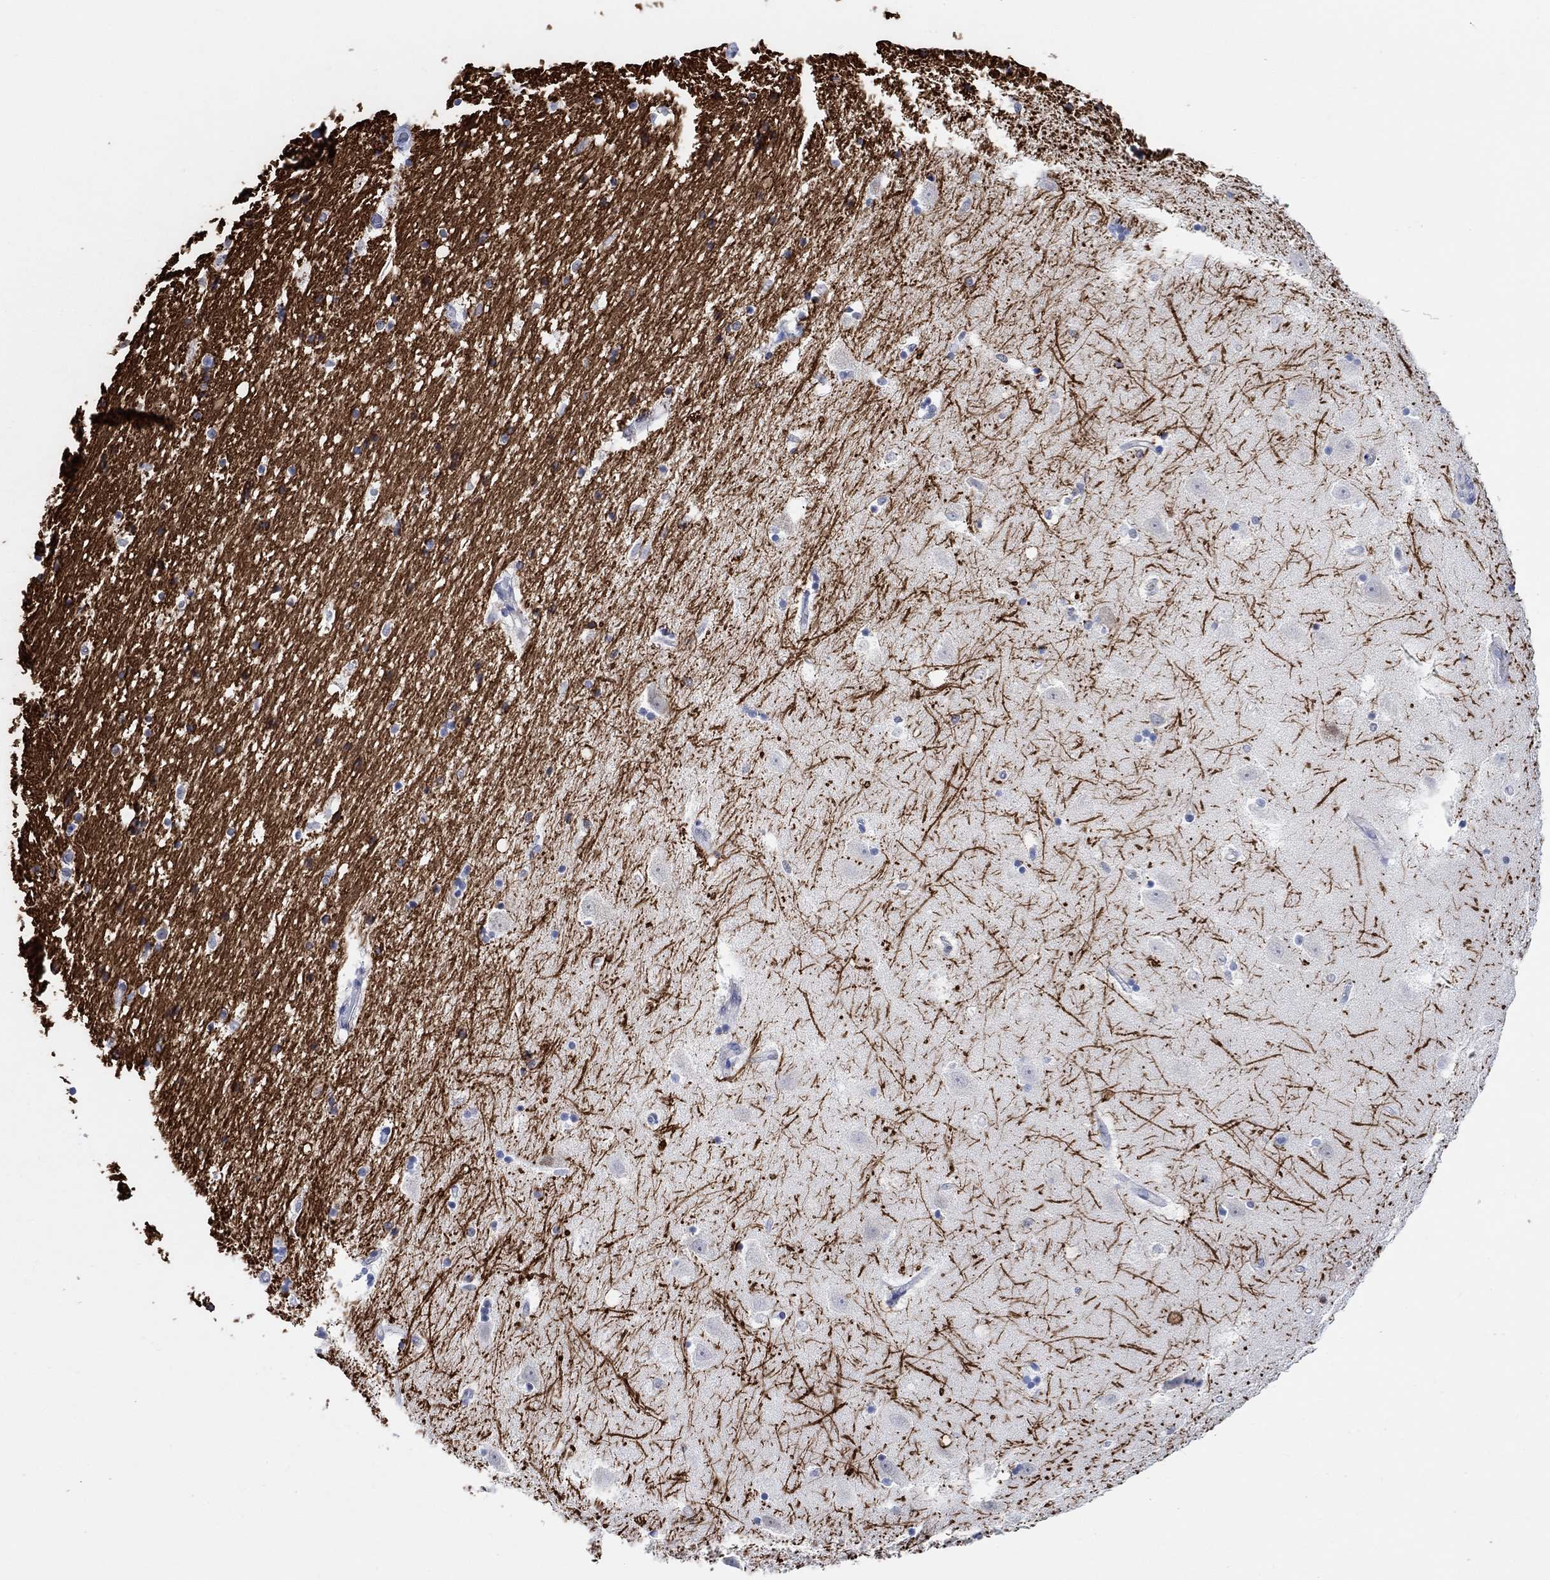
{"staining": {"intensity": "moderate", "quantity": "<25%", "location": "cytoplasmic/membranous"}, "tissue": "hippocampus", "cell_type": "Glial cells", "image_type": "normal", "snomed": [{"axis": "morphology", "description": "Normal tissue, NOS"}, {"axis": "topography", "description": "Hippocampus"}], "caption": "An immunohistochemistry (IHC) histopathology image of benign tissue is shown. Protein staining in brown shows moderate cytoplasmic/membranous positivity in hippocampus within glial cells.", "gene": "RIMS1", "patient": {"sex": "male", "age": 49}}